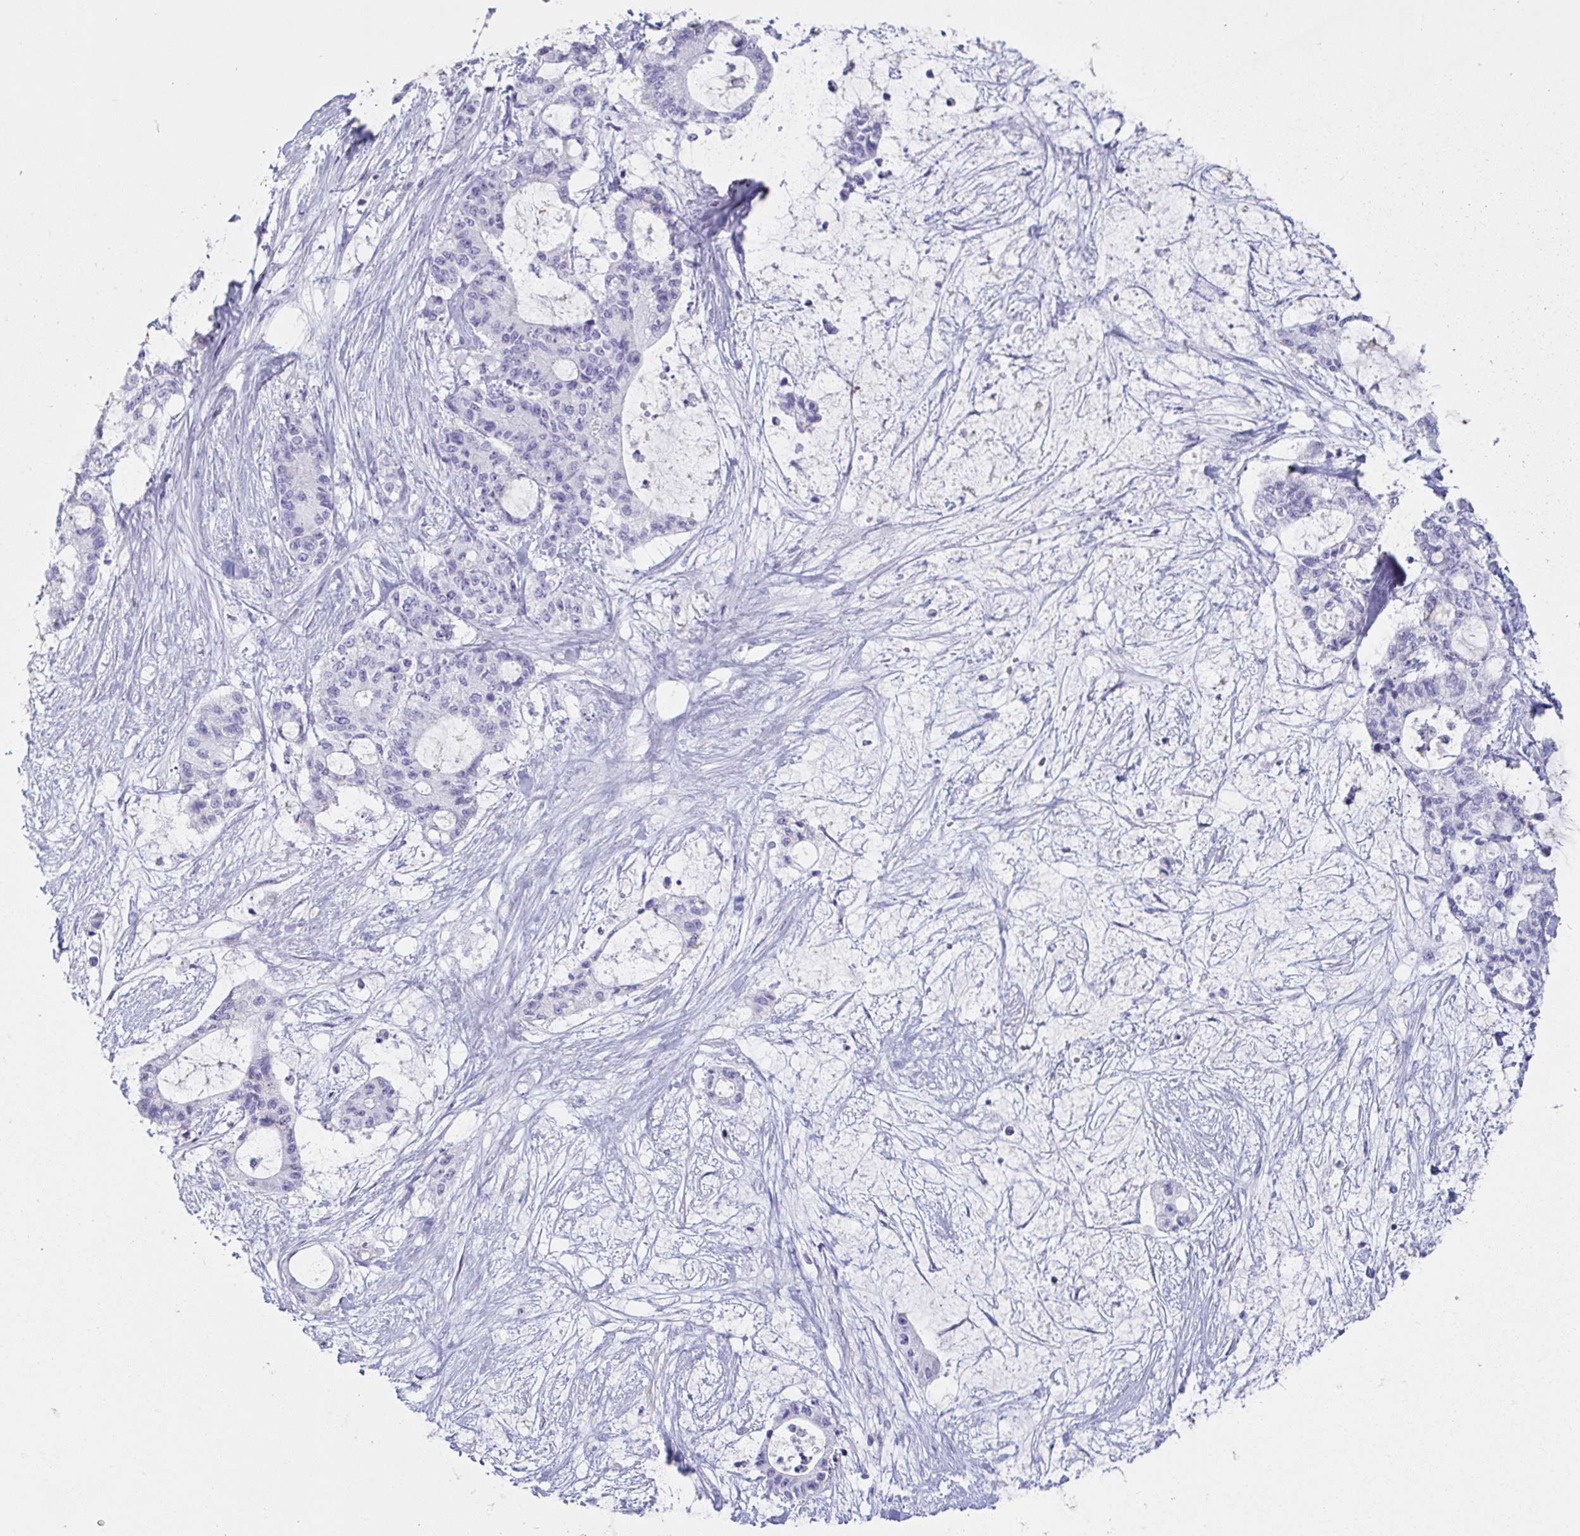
{"staining": {"intensity": "negative", "quantity": "none", "location": "none"}, "tissue": "liver cancer", "cell_type": "Tumor cells", "image_type": "cancer", "snomed": [{"axis": "morphology", "description": "Normal tissue, NOS"}, {"axis": "morphology", "description": "Cholangiocarcinoma"}, {"axis": "topography", "description": "Liver"}, {"axis": "topography", "description": "Peripheral nerve tissue"}], "caption": "DAB (3,3'-diaminobenzidine) immunohistochemical staining of human liver cancer (cholangiocarcinoma) reveals no significant positivity in tumor cells.", "gene": "PRR27", "patient": {"sex": "female", "age": 73}}